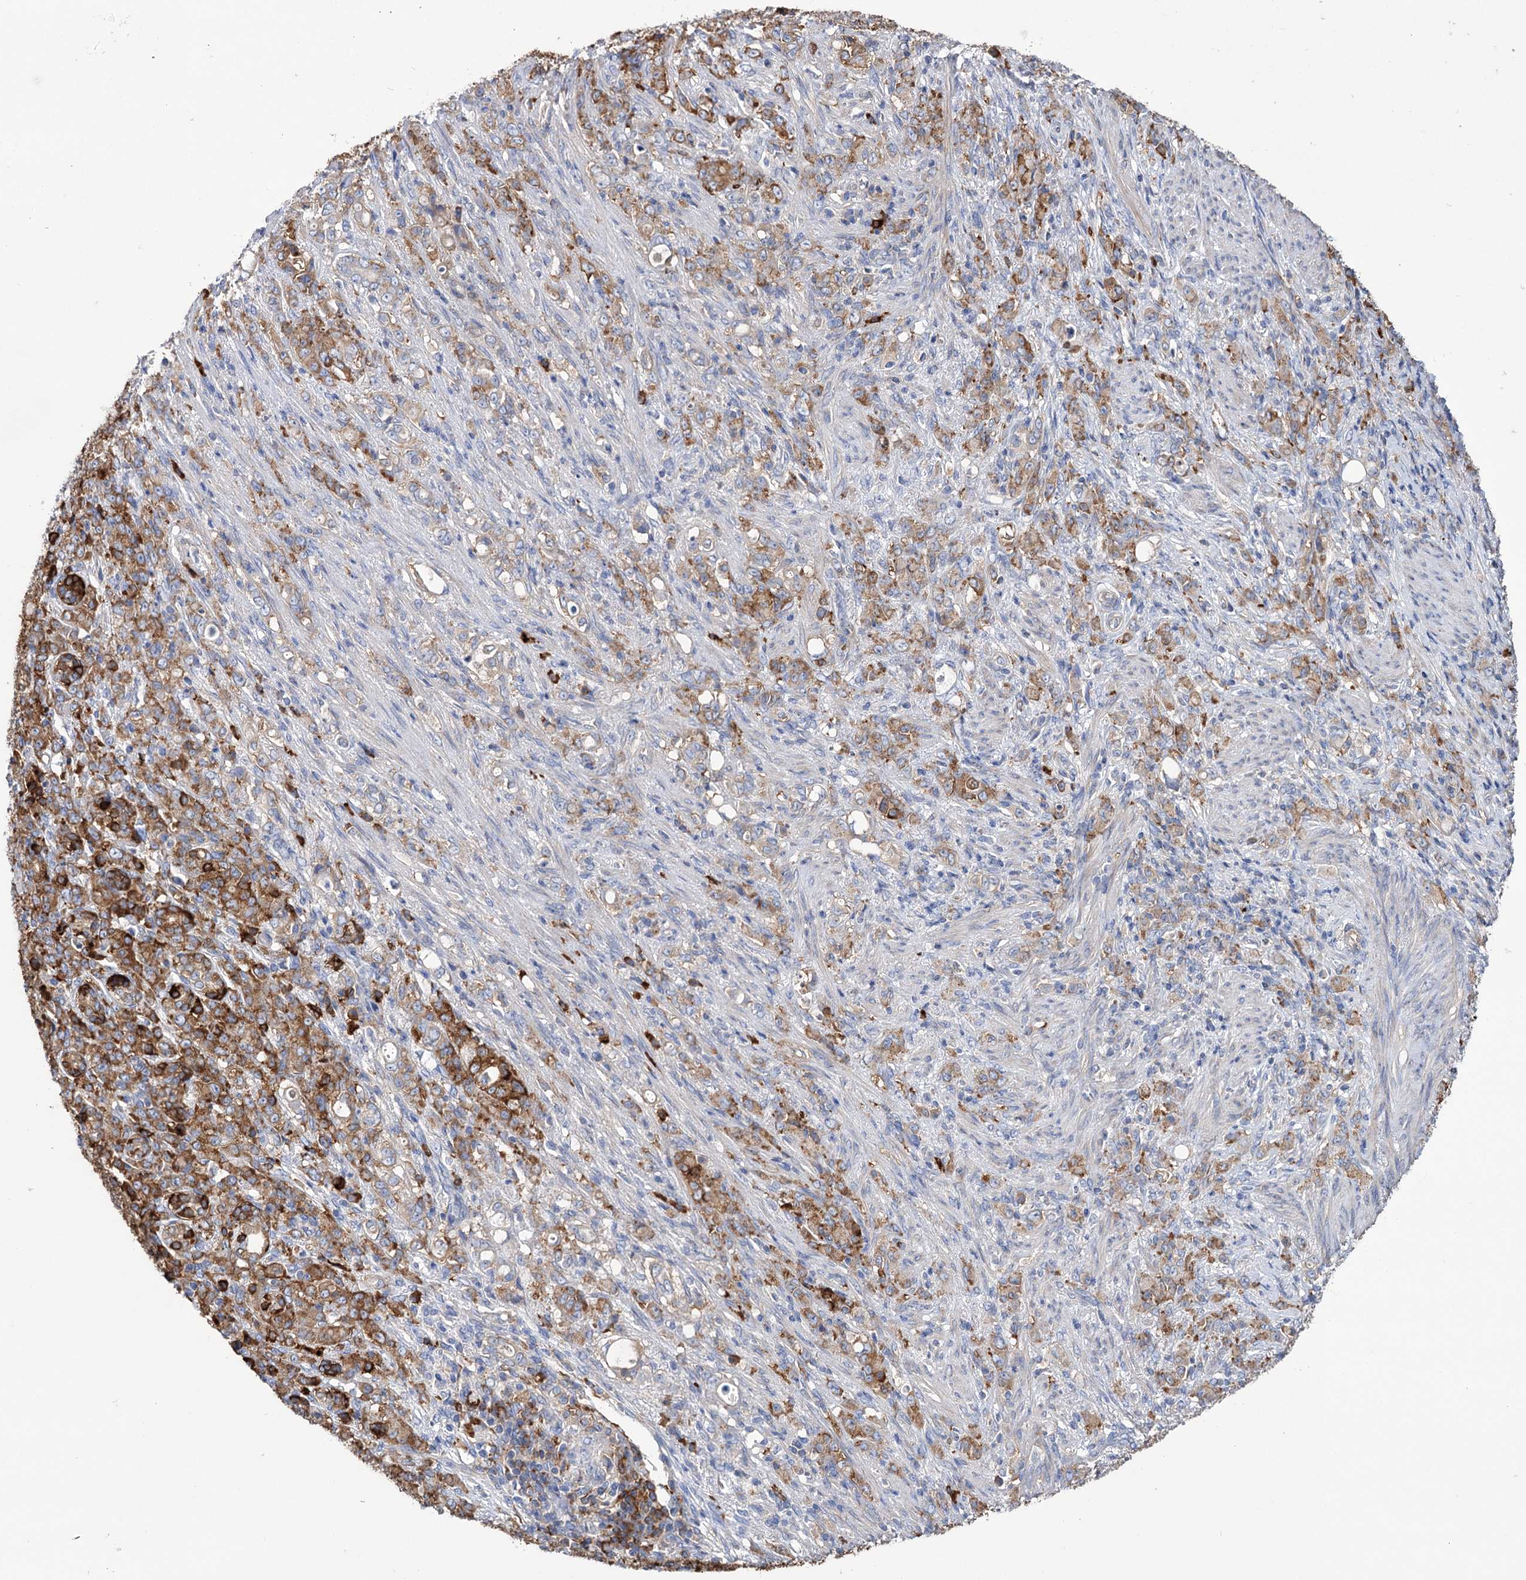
{"staining": {"intensity": "moderate", "quantity": ">75%", "location": "cytoplasmic/membranous"}, "tissue": "stomach cancer", "cell_type": "Tumor cells", "image_type": "cancer", "snomed": [{"axis": "morphology", "description": "Adenocarcinoma, NOS"}, {"axis": "topography", "description": "Stomach"}], "caption": "Immunohistochemistry staining of stomach cancer, which demonstrates medium levels of moderate cytoplasmic/membranous positivity in approximately >75% of tumor cells indicating moderate cytoplasmic/membranous protein staining. The staining was performed using DAB (3,3'-diaminobenzidine) (brown) for protein detection and nuclei were counterstained in hematoxylin (blue).", "gene": "BBS4", "patient": {"sex": "female", "age": 79}}